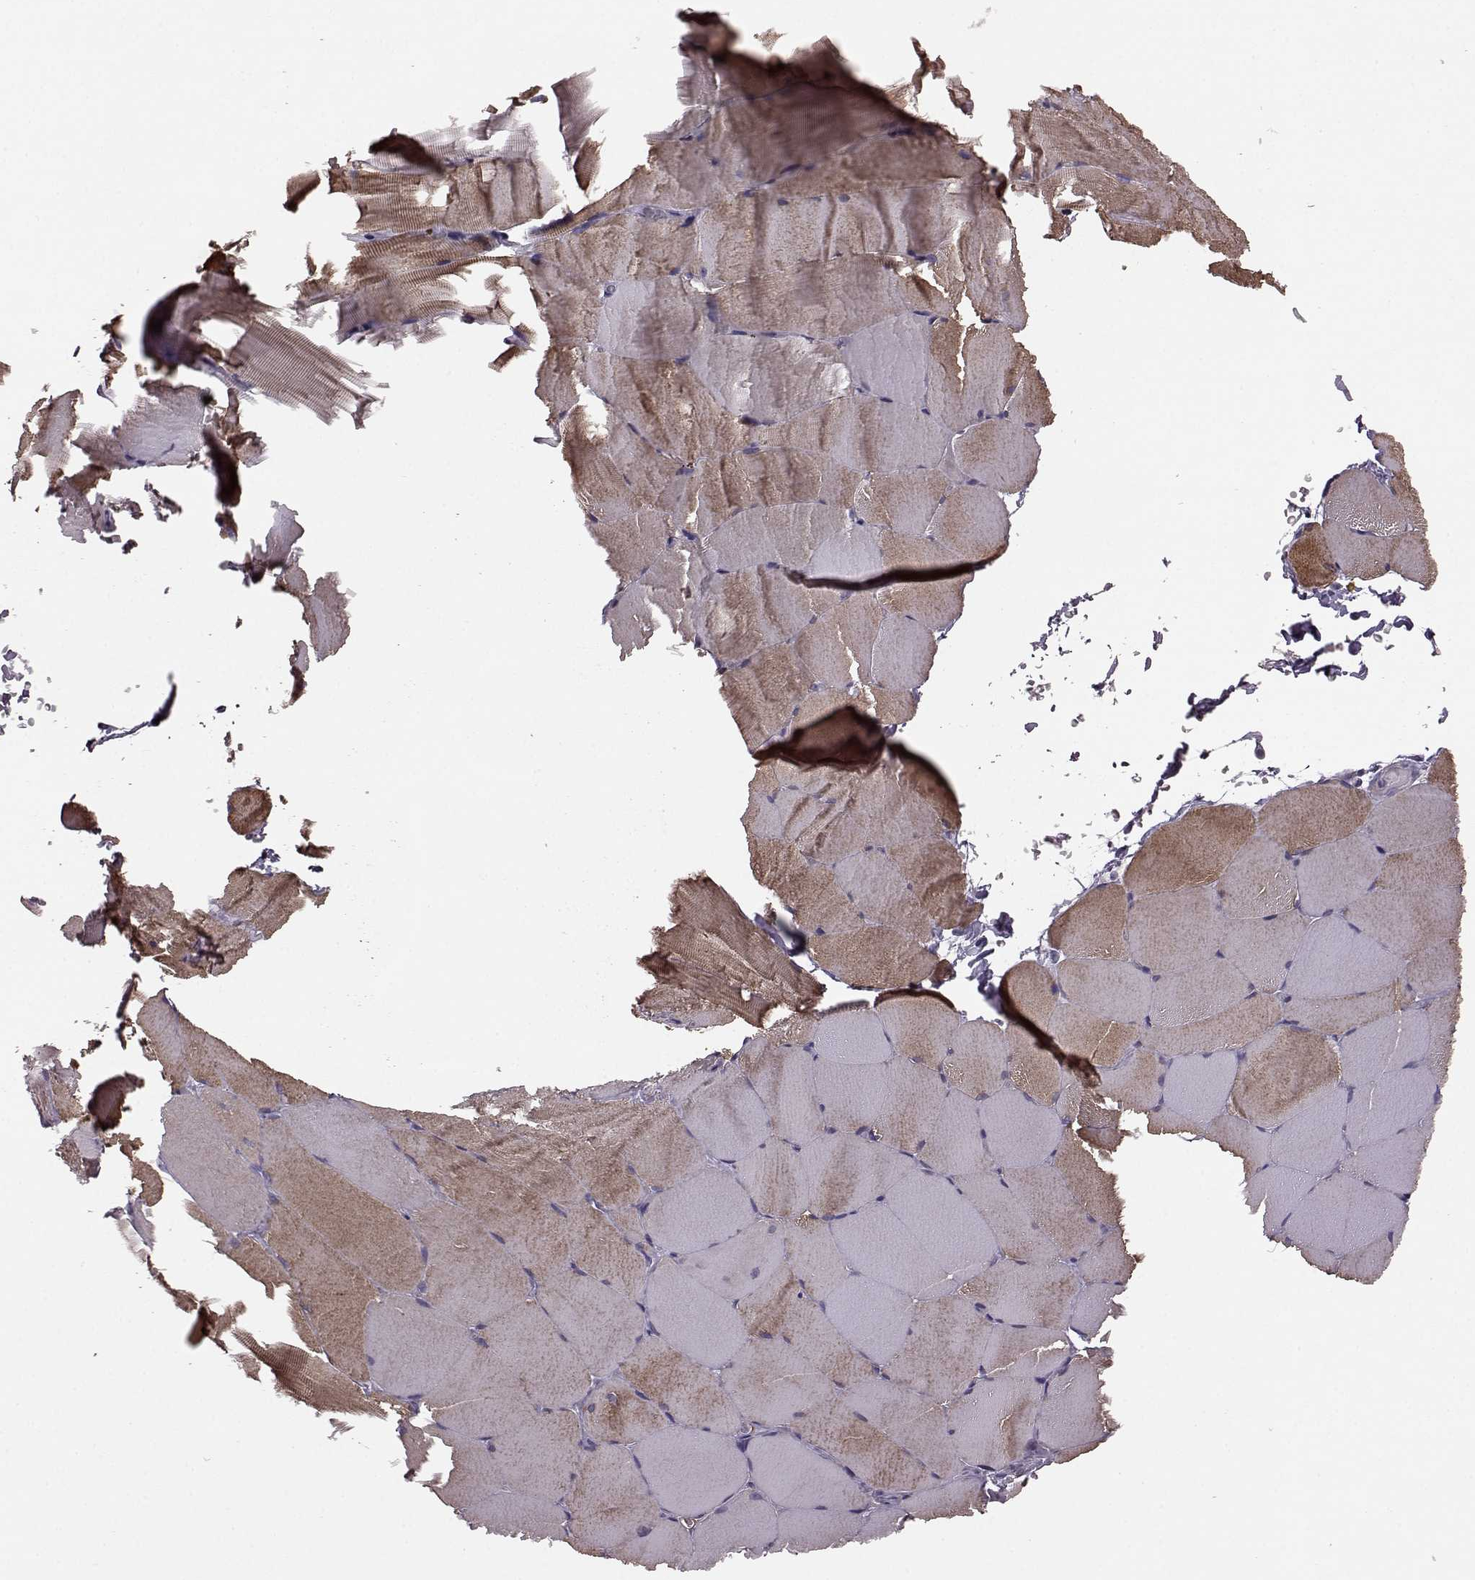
{"staining": {"intensity": "weak", "quantity": "25%-75%", "location": "cytoplasmic/membranous"}, "tissue": "skeletal muscle", "cell_type": "Myocytes", "image_type": "normal", "snomed": [{"axis": "morphology", "description": "Normal tissue, NOS"}, {"axis": "topography", "description": "Skeletal muscle"}], "caption": "Weak cytoplasmic/membranous protein positivity is seen in approximately 25%-75% of myocytes in skeletal muscle.", "gene": "GRK1", "patient": {"sex": "female", "age": 37}}